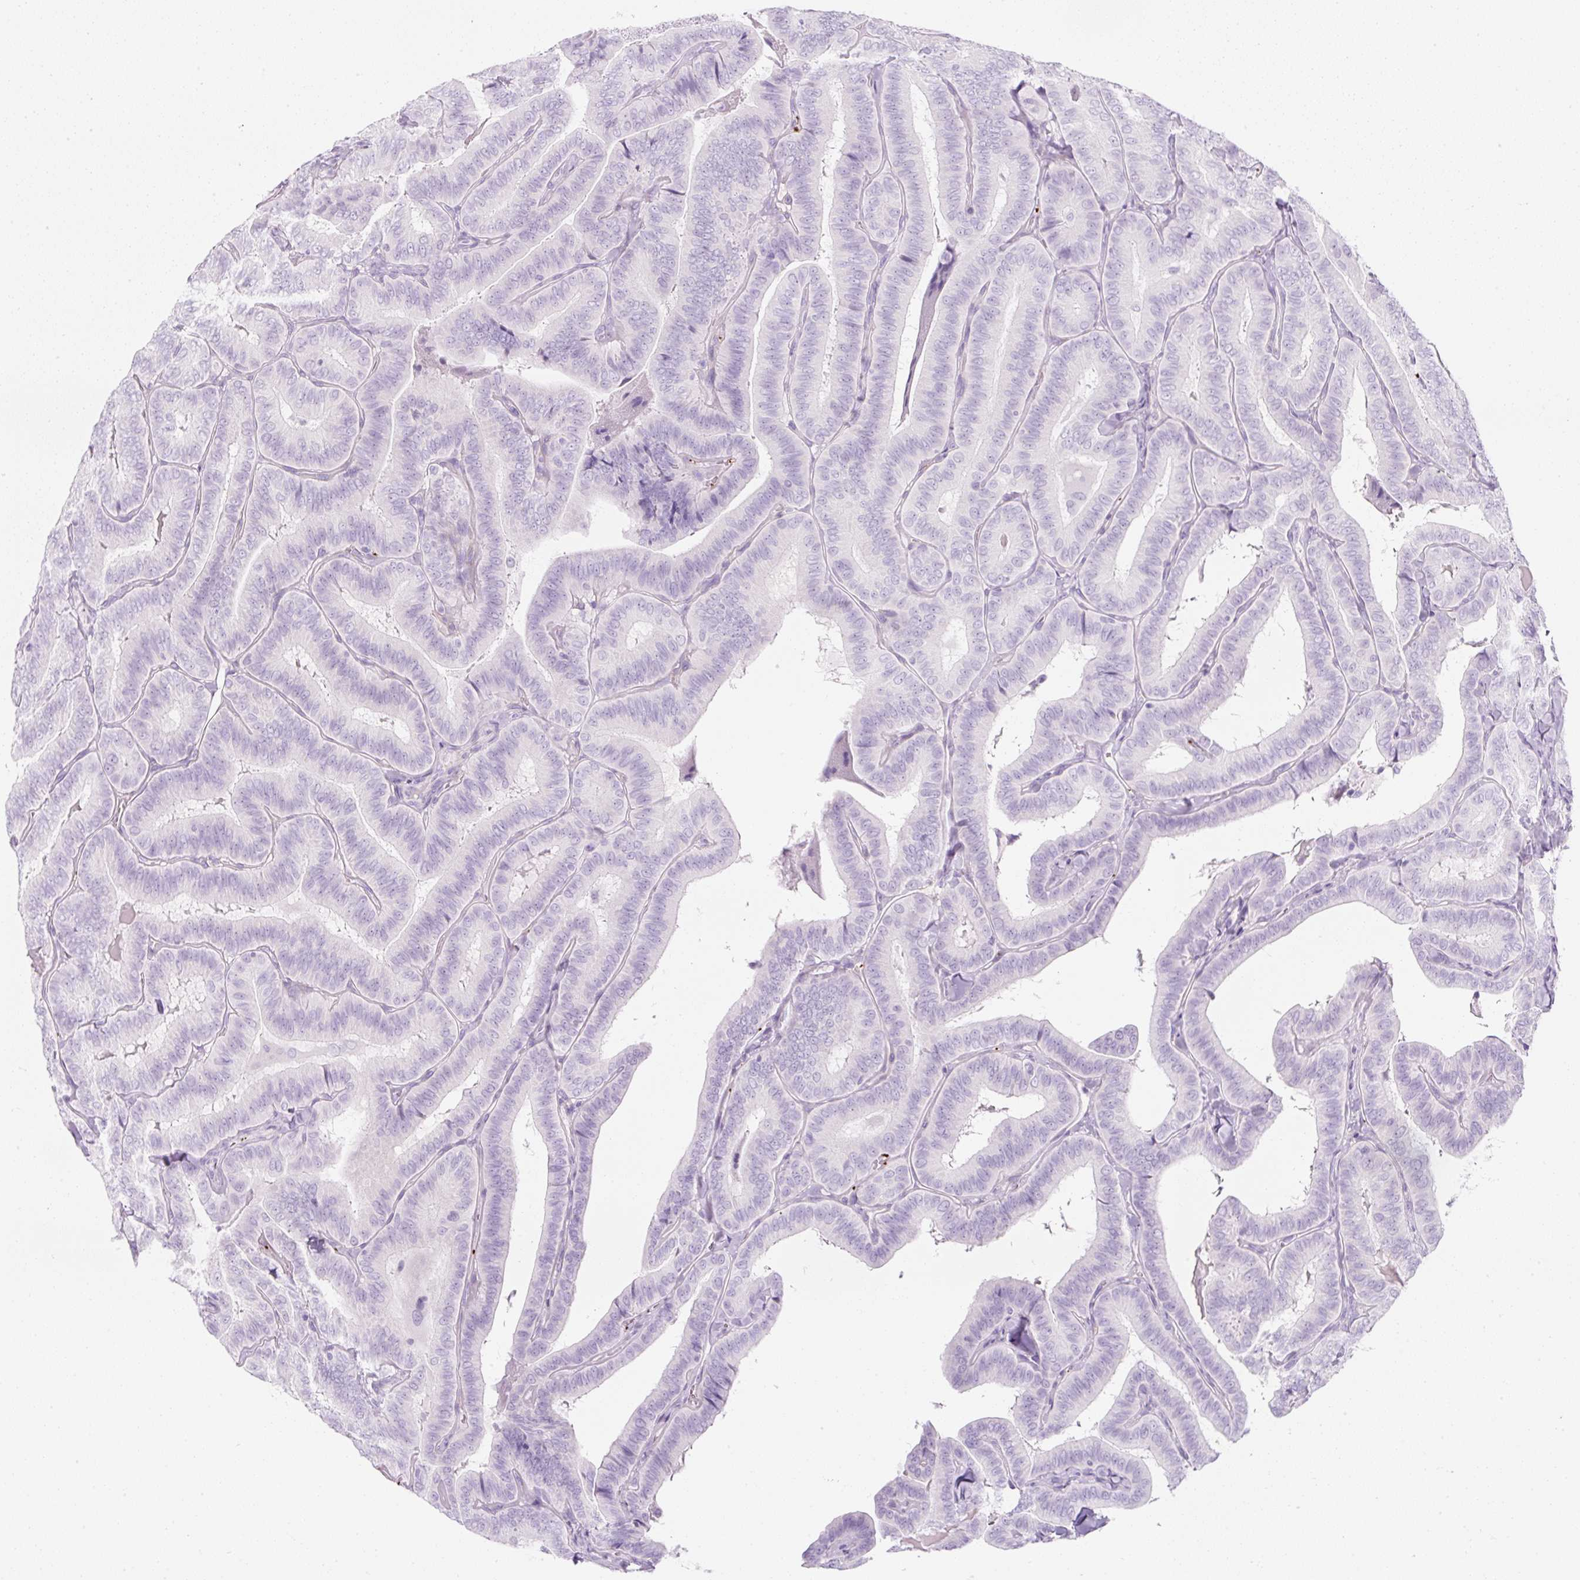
{"staining": {"intensity": "negative", "quantity": "none", "location": "none"}, "tissue": "thyroid cancer", "cell_type": "Tumor cells", "image_type": "cancer", "snomed": [{"axis": "morphology", "description": "Papillary adenocarcinoma, NOS"}, {"axis": "topography", "description": "Thyroid gland"}], "caption": "A micrograph of human thyroid cancer is negative for staining in tumor cells.", "gene": "PF4V1", "patient": {"sex": "male", "age": 61}}